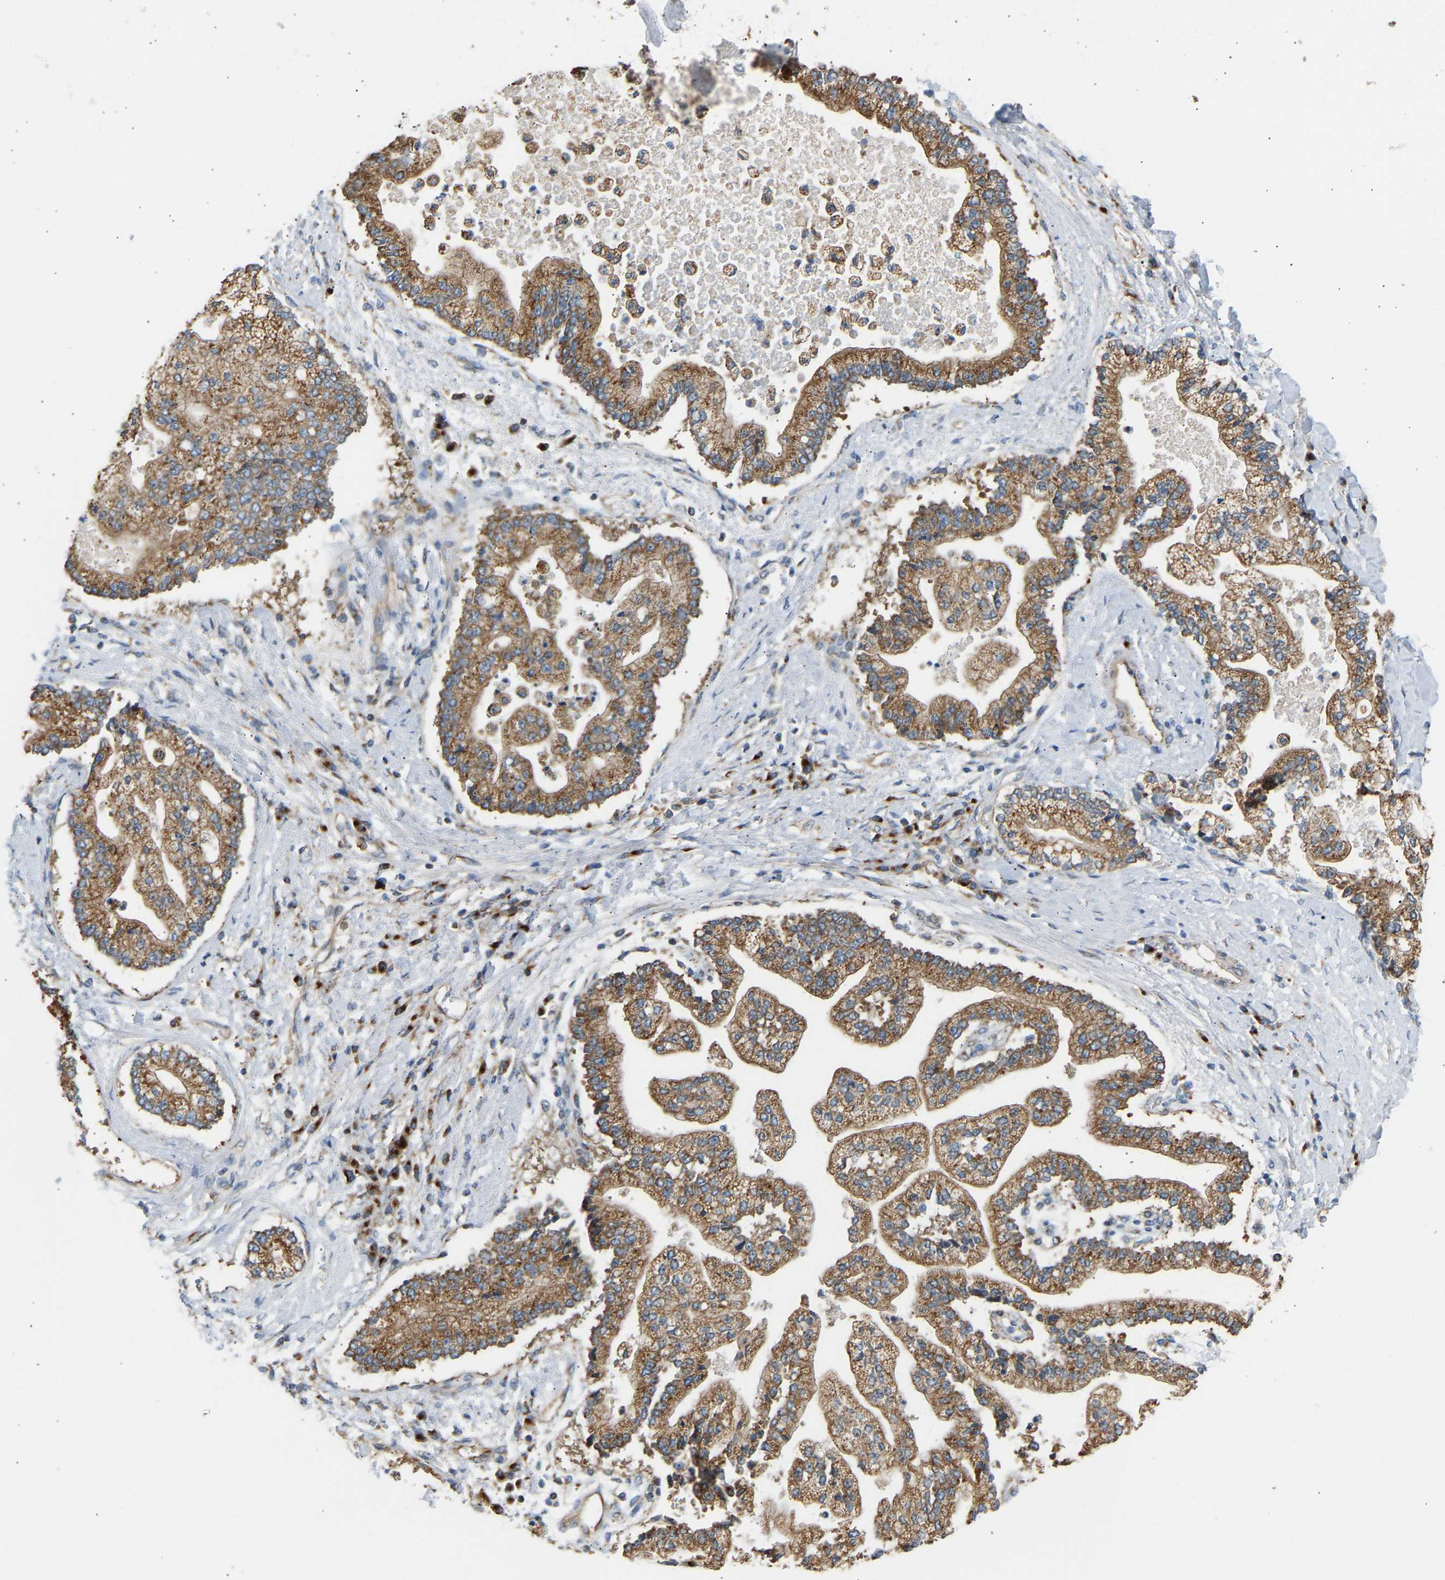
{"staining": {"intensity": "moderate", "quantity": ">75%", "location": "cytoplasmic/membranous"}, "tissue": "liver cancer", "cell_type": "Tumor cells", "image_type": "cancer", "snomed": [{"axis": "morphology", "description": "Cholangiocarcinoma"}, {"axis": "topography", "description": "Liver"}], "caption": "Moderate cytoplasmic/membranous expression is present in approximately >75% of tumor cells in cholangiocarcinoma (liver).", "gene": "YIPF2", "patient": {"sex": "male", "age": 50}}